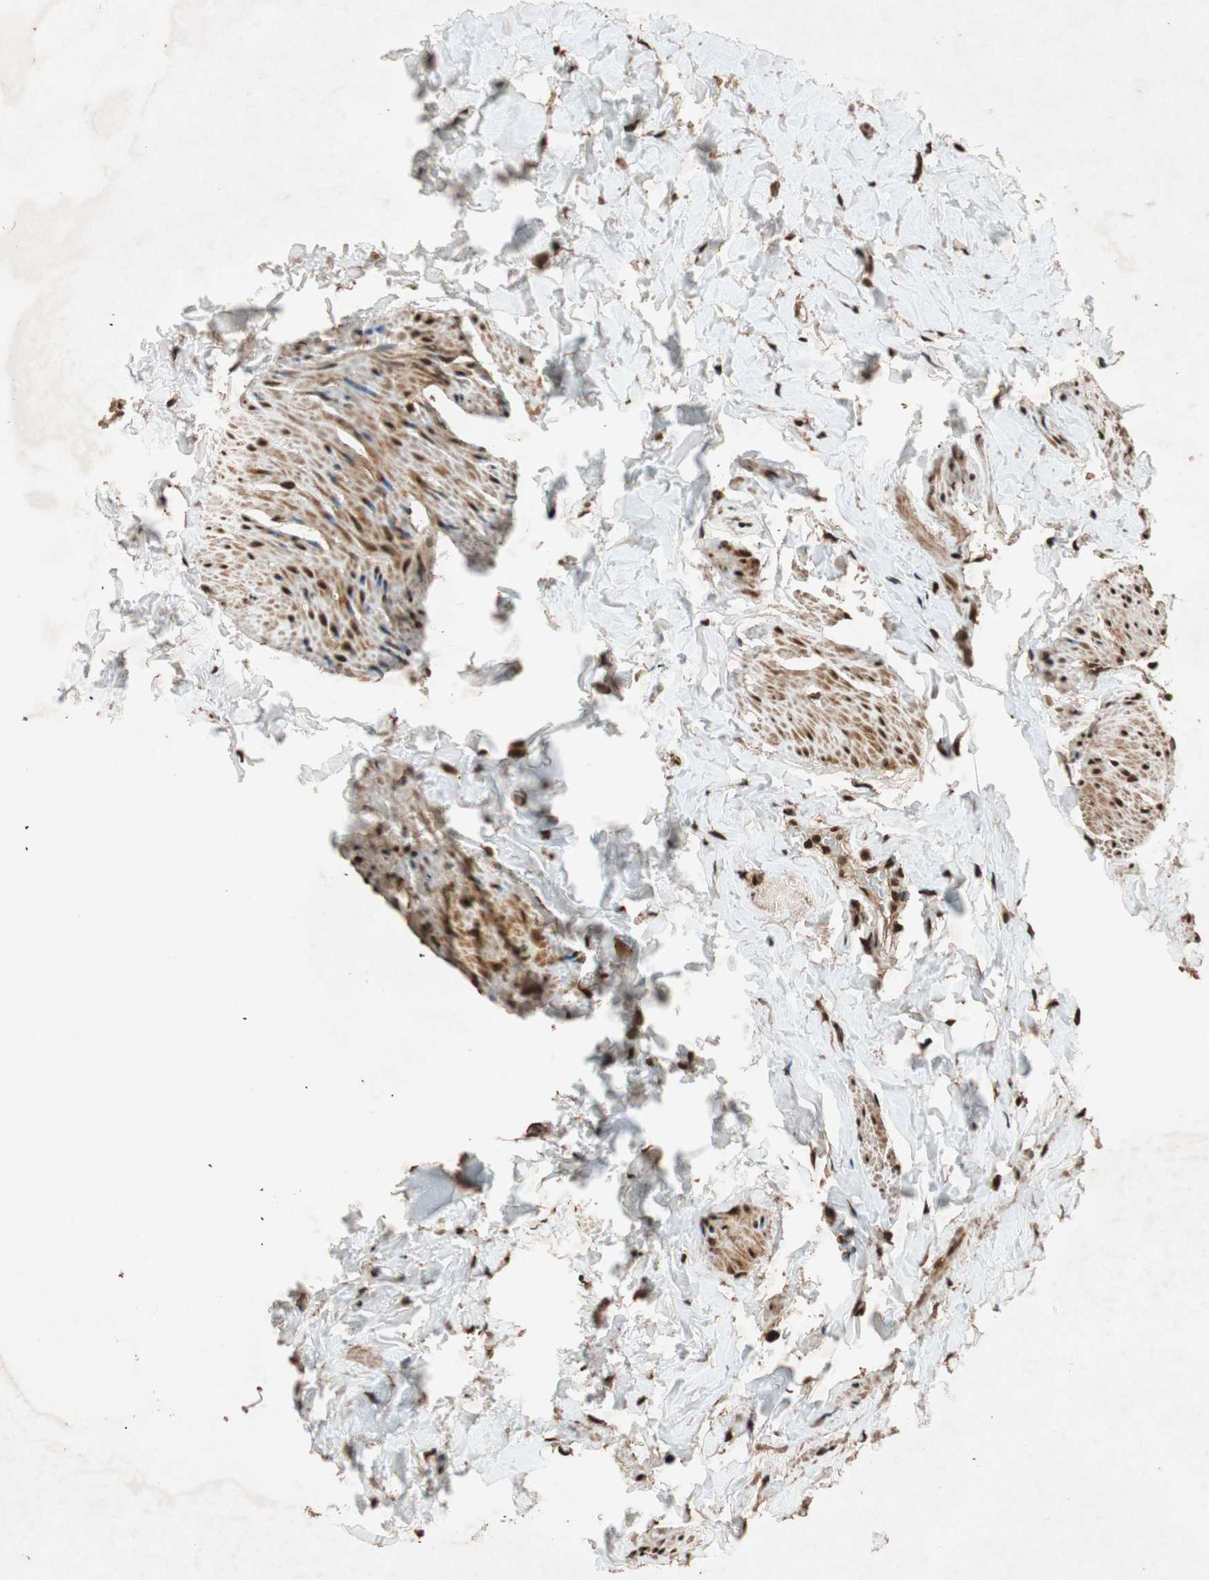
{"staining": {"intensity": "strong", "quantity": ">75%", "location": "cytoplasmic/membranous,nuclear"}, "tissue": "urinary bladder", "cell_type": "Urothelial cells", "image_type": "normal", "snomed": [{"axis": "morphology", "description": "Normal tissue, NOS"}, {"axis": "topography", "description": "Urinary bladder"}], "caption": "Immunohistochemical staining of normal urinary bladder reveals high levels of strong cytoplasmic/membranous,nuclear expression in about >75% of urothelial cells. The staining was performed using DAB (3,3'-diaminobenzidine) to visualize the protein expression in brown, while the nuclei were stained in blue with hematoxylin (Magnification: 20x).", "gene": "ALKBH5", "patient": {"sex": "female", "age": 80}}